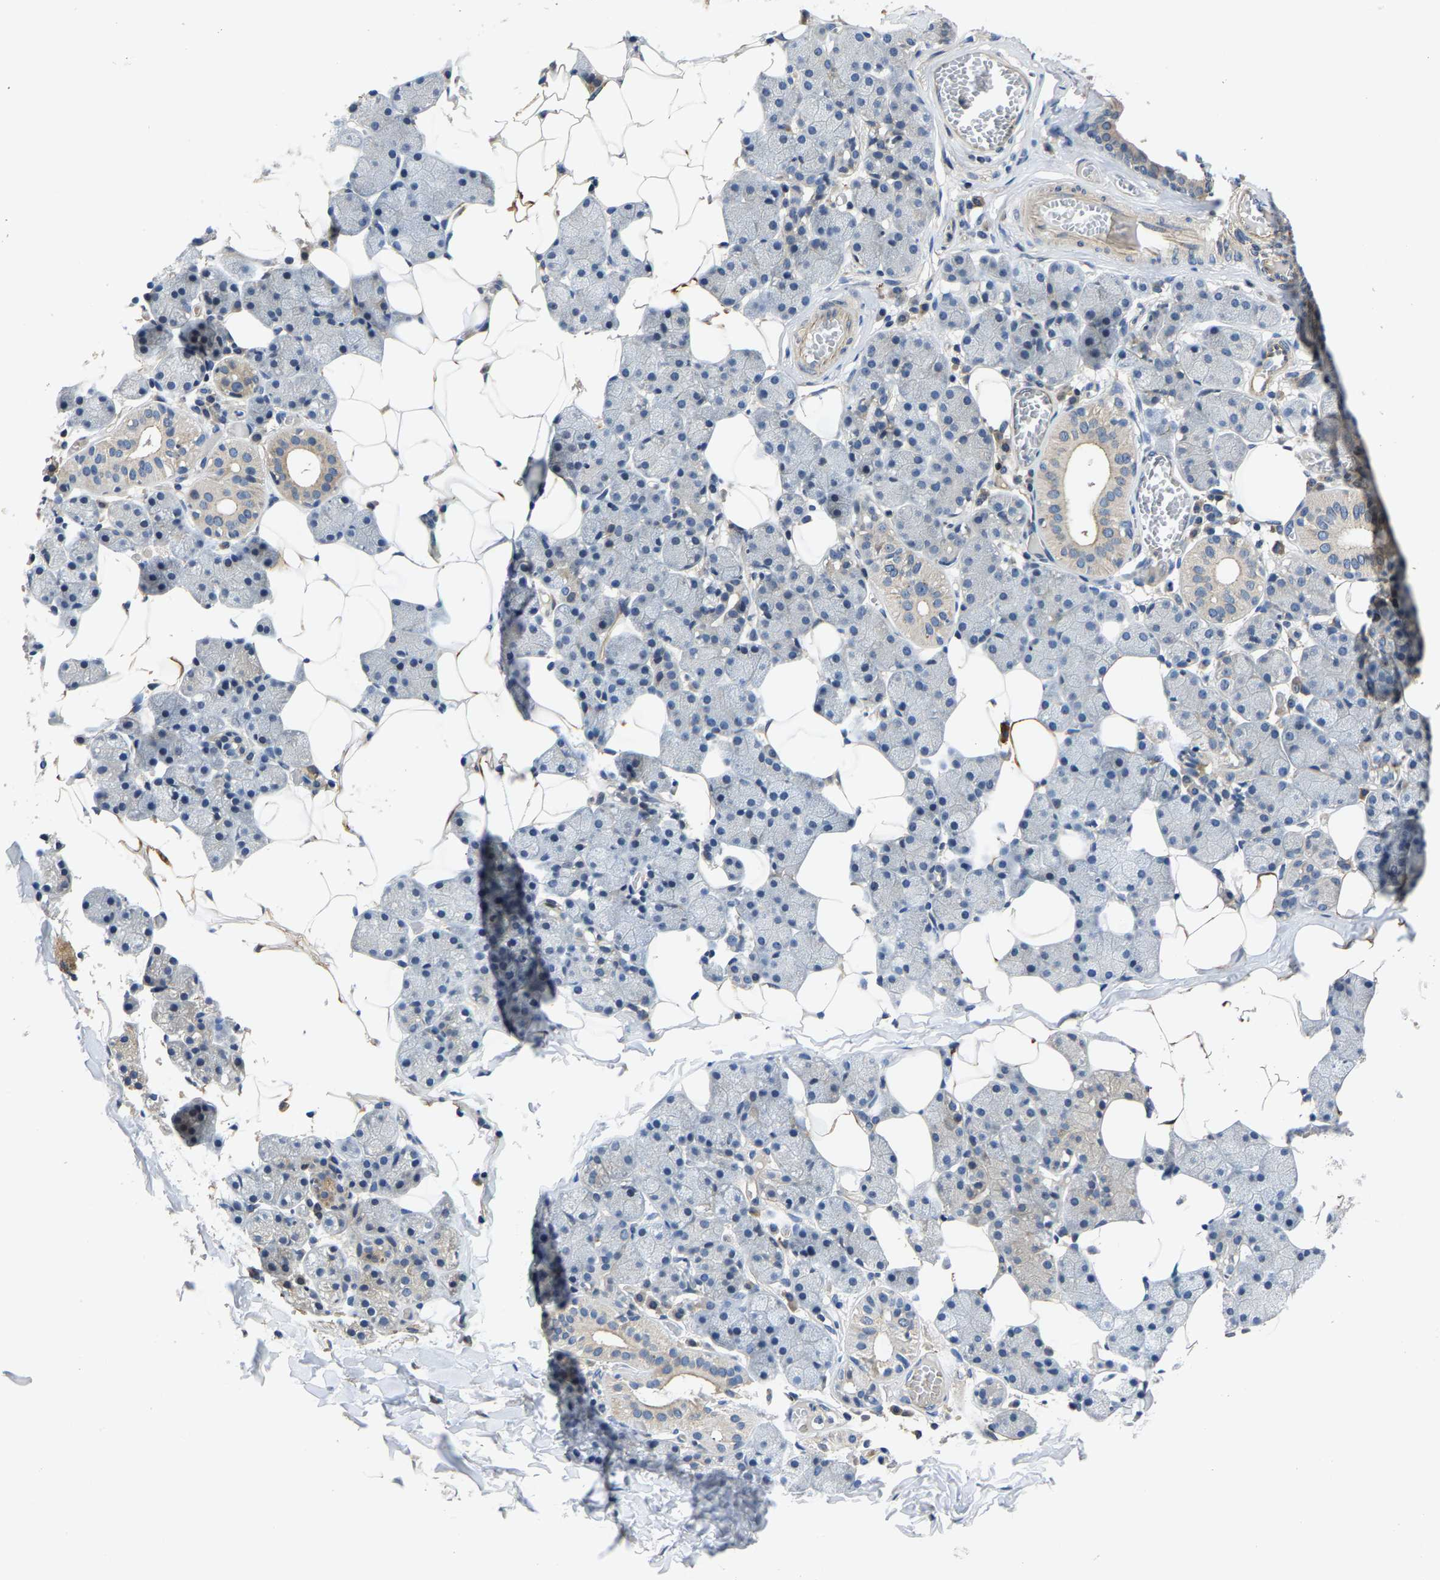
{"staining": {"intensity": "weak", "quantity": "<25%", "location": "cytoplasmic/membranous"}, "tissue": "salivary gland", "cell_type": "Glandular cells", "image_type": "normal", "snomed": [{"axis": "morphology", "description": "Normal tissue, NOS"}, {"axis": "topography", "description": "Salivary gland"}], "caption": "Salivary gland stained for a protein using immunohistochemistry (IHC) demonstrates no staining glandular cells.", "gene": "AGBL3", "patient": {"sex": "female", "age": 33}}